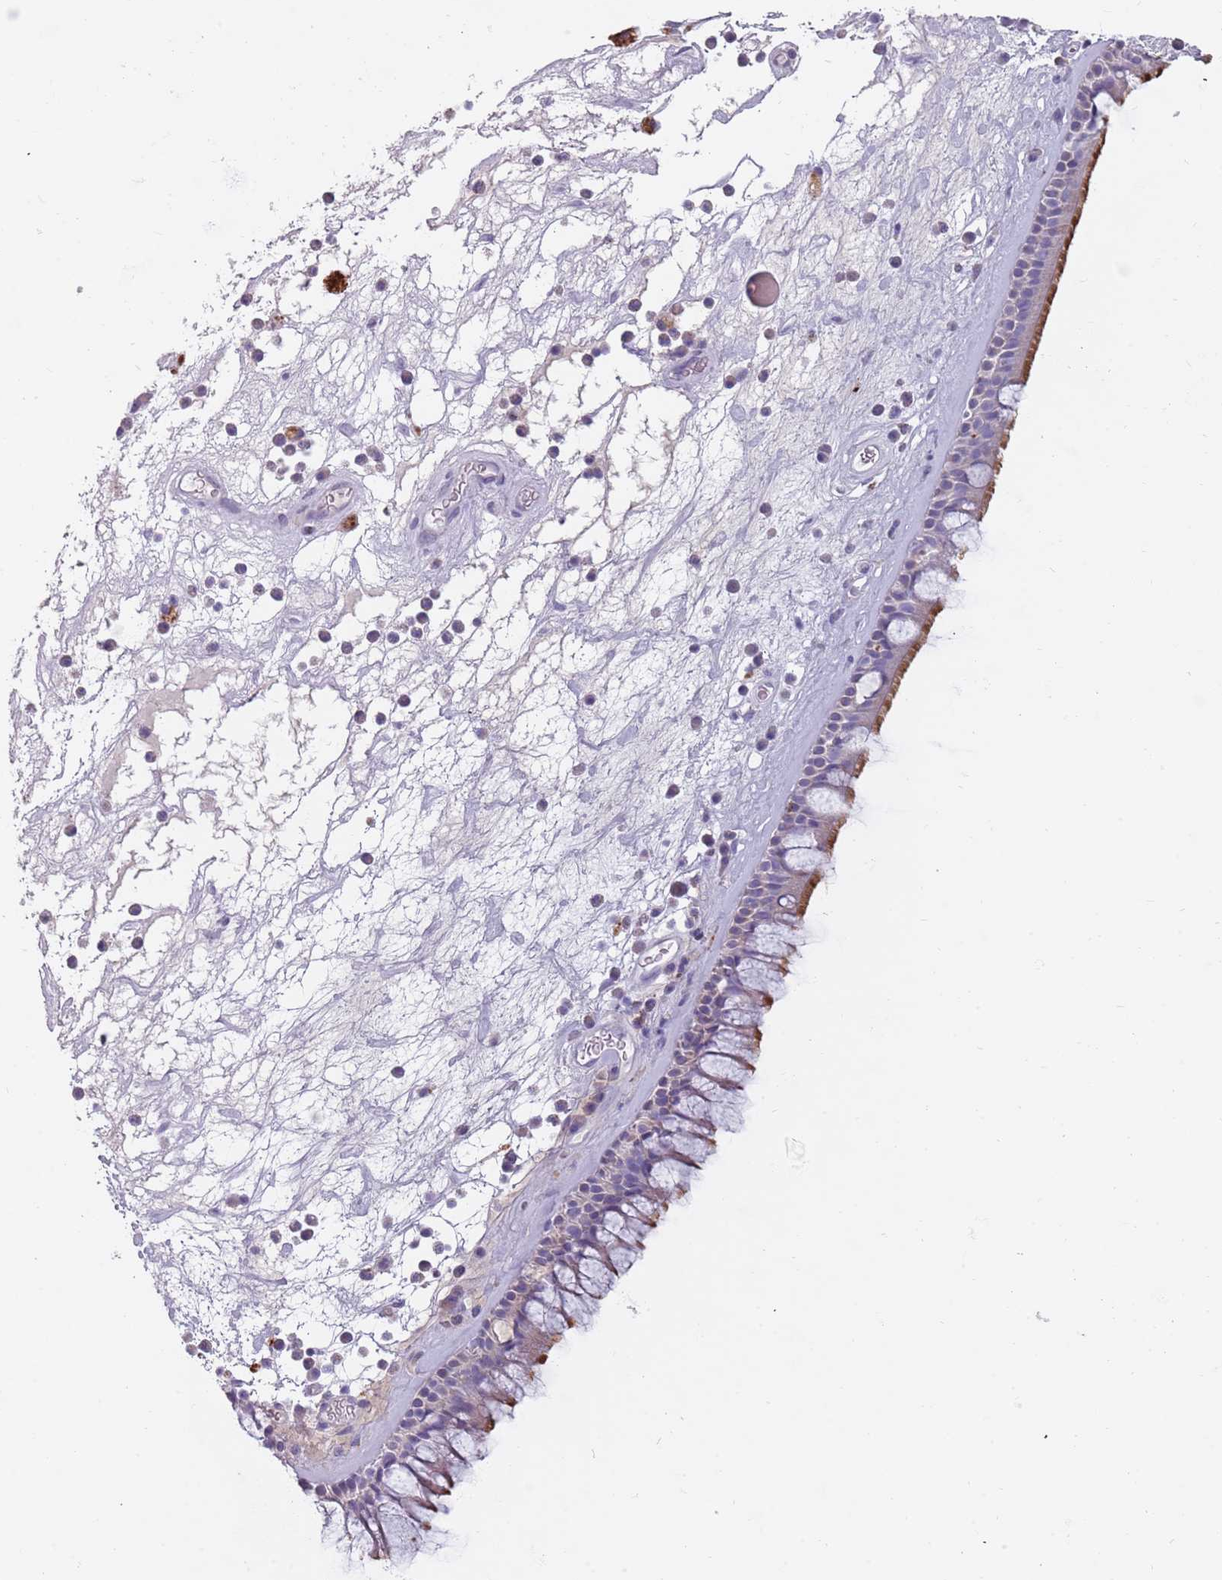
{"staining": {"intensity": "moderate", "quantity": "25%-75%", "location": "cytoplasmic/membranous"}, "tissue": "nasopharynx", "cell_type": "Respiratory epithelial cells", "image_type": "normal", "snomed": [{"axis": "morphology", "description": "Normal tissue, NOS"}, {"axis": "morphology", "description": "Squamous cell carcinoma, NOS"}, {"axis": "topography", "description": "Nasopharynx"}, {"axis": "topography", "description": "Head-Neck"}], "caption": "Moderate cytoplasmic/membranous expression is present in about 25%-75% of respiratory epithelial cells in normal nasopharynx.", "gene": "NWD2", "patient": {"sex": "male", "age": 85}}